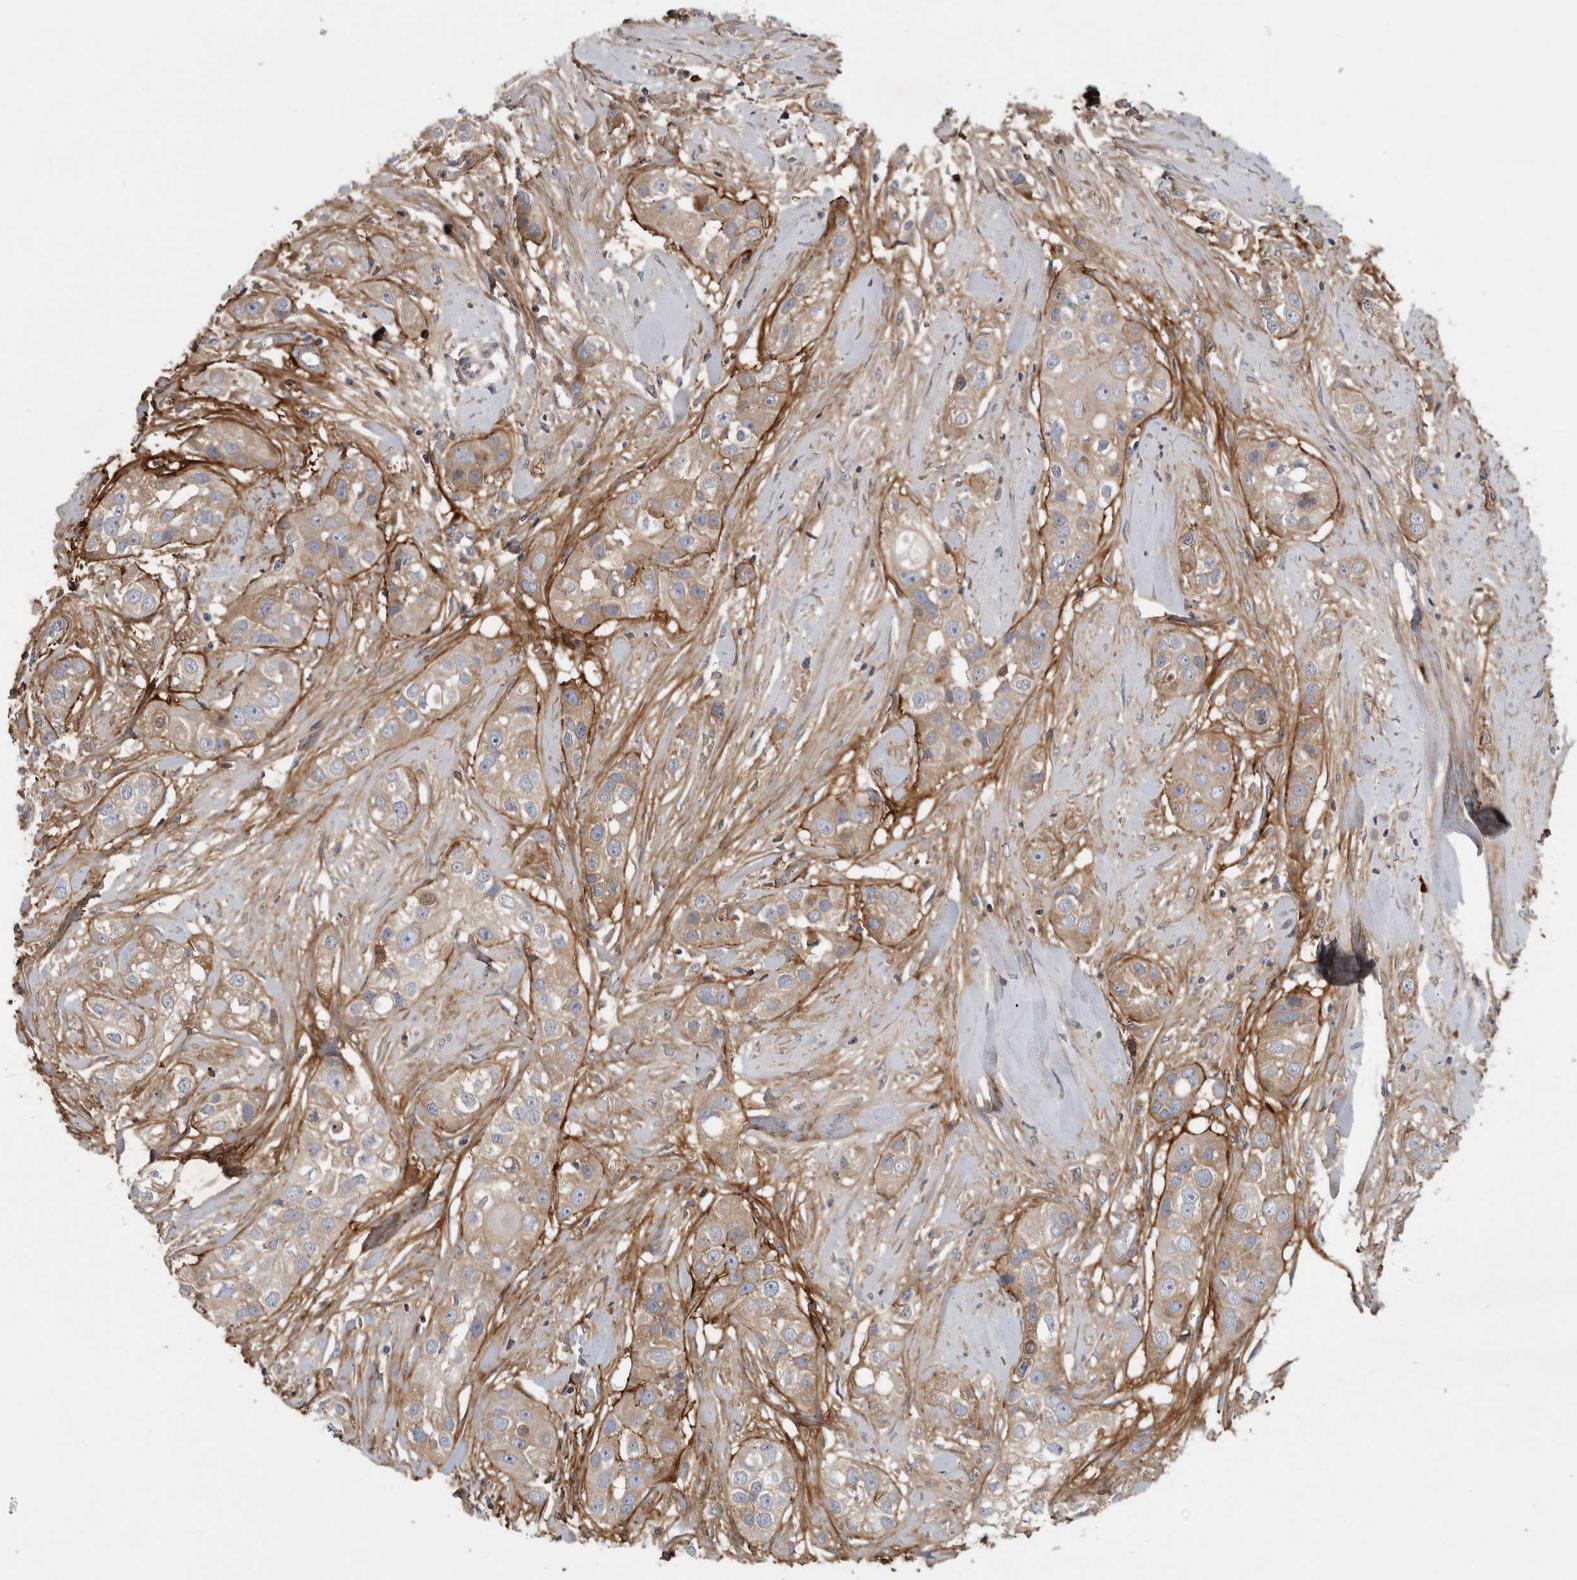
{"staining": {"intensity": "weak", "quantity": ">75%", "location": "cytoplasmic/membranous"}, "tissue": "head and neck cancer", "cell_type": "Tumor cells", "image_type": "cancer", "snomed": [{"axis": "morphology", "description": "Normal tissue, NOS"}, {"axis": "morphology", "description": "Squamous cell carcinoma, NOS"}, {"axis": "topography", "description": "Skeletal muscle"}, {"axis": "topography", "description": "Head-Neck"}], "caption": "Weak cytoplasmic/membranous expression is seen in approximately >75% of tumor cells in head and neck cancer (squamous cell carcinoma).", "gene": "ATXN2", "patient": {"sex": "male", "age": 51}}